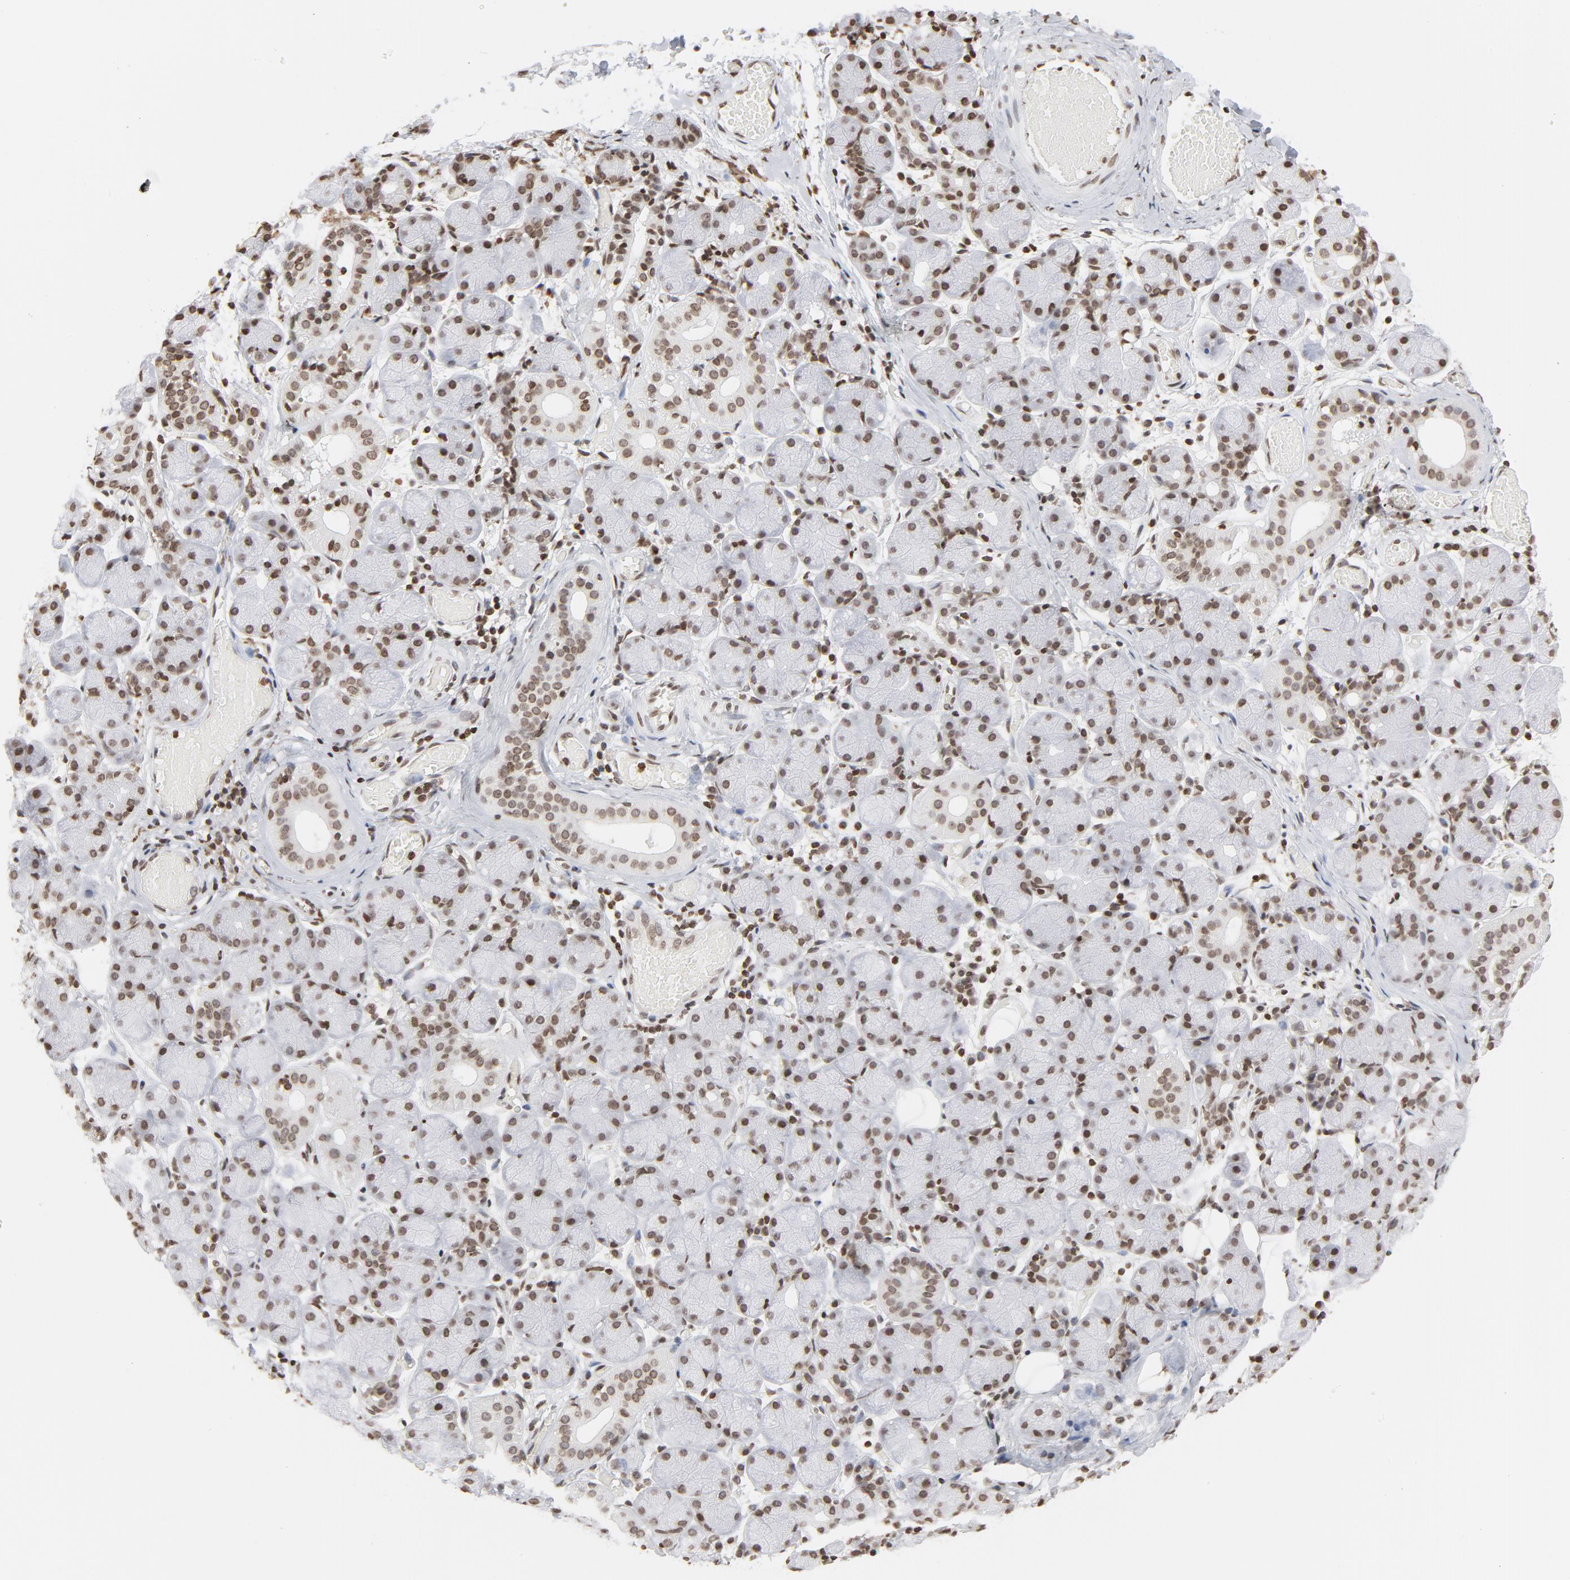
{"staining": {"intensity": "moderate", "quantity": ">75%", "location": "nuclear"}, "tissue": "salivary gland", "cell_type": "Glandular cells", "image_type": "normal", "snomed": [{"axis": "morphology", "description": "Normal tissue, NOS"}, {"axis": "topography", "description": "Salivary gland"}], "caption": "Benign salivary gland was stained to show a protein in brown. There is medium levels of moderate nuclear expression in about >75% of glandular cells. (DAB (3,3'-diaminobenzidine) IHC with brightfield microscopy, high magnification).", "gene": "H2AC12", "patient": {"sex": "female", "age": 24}}